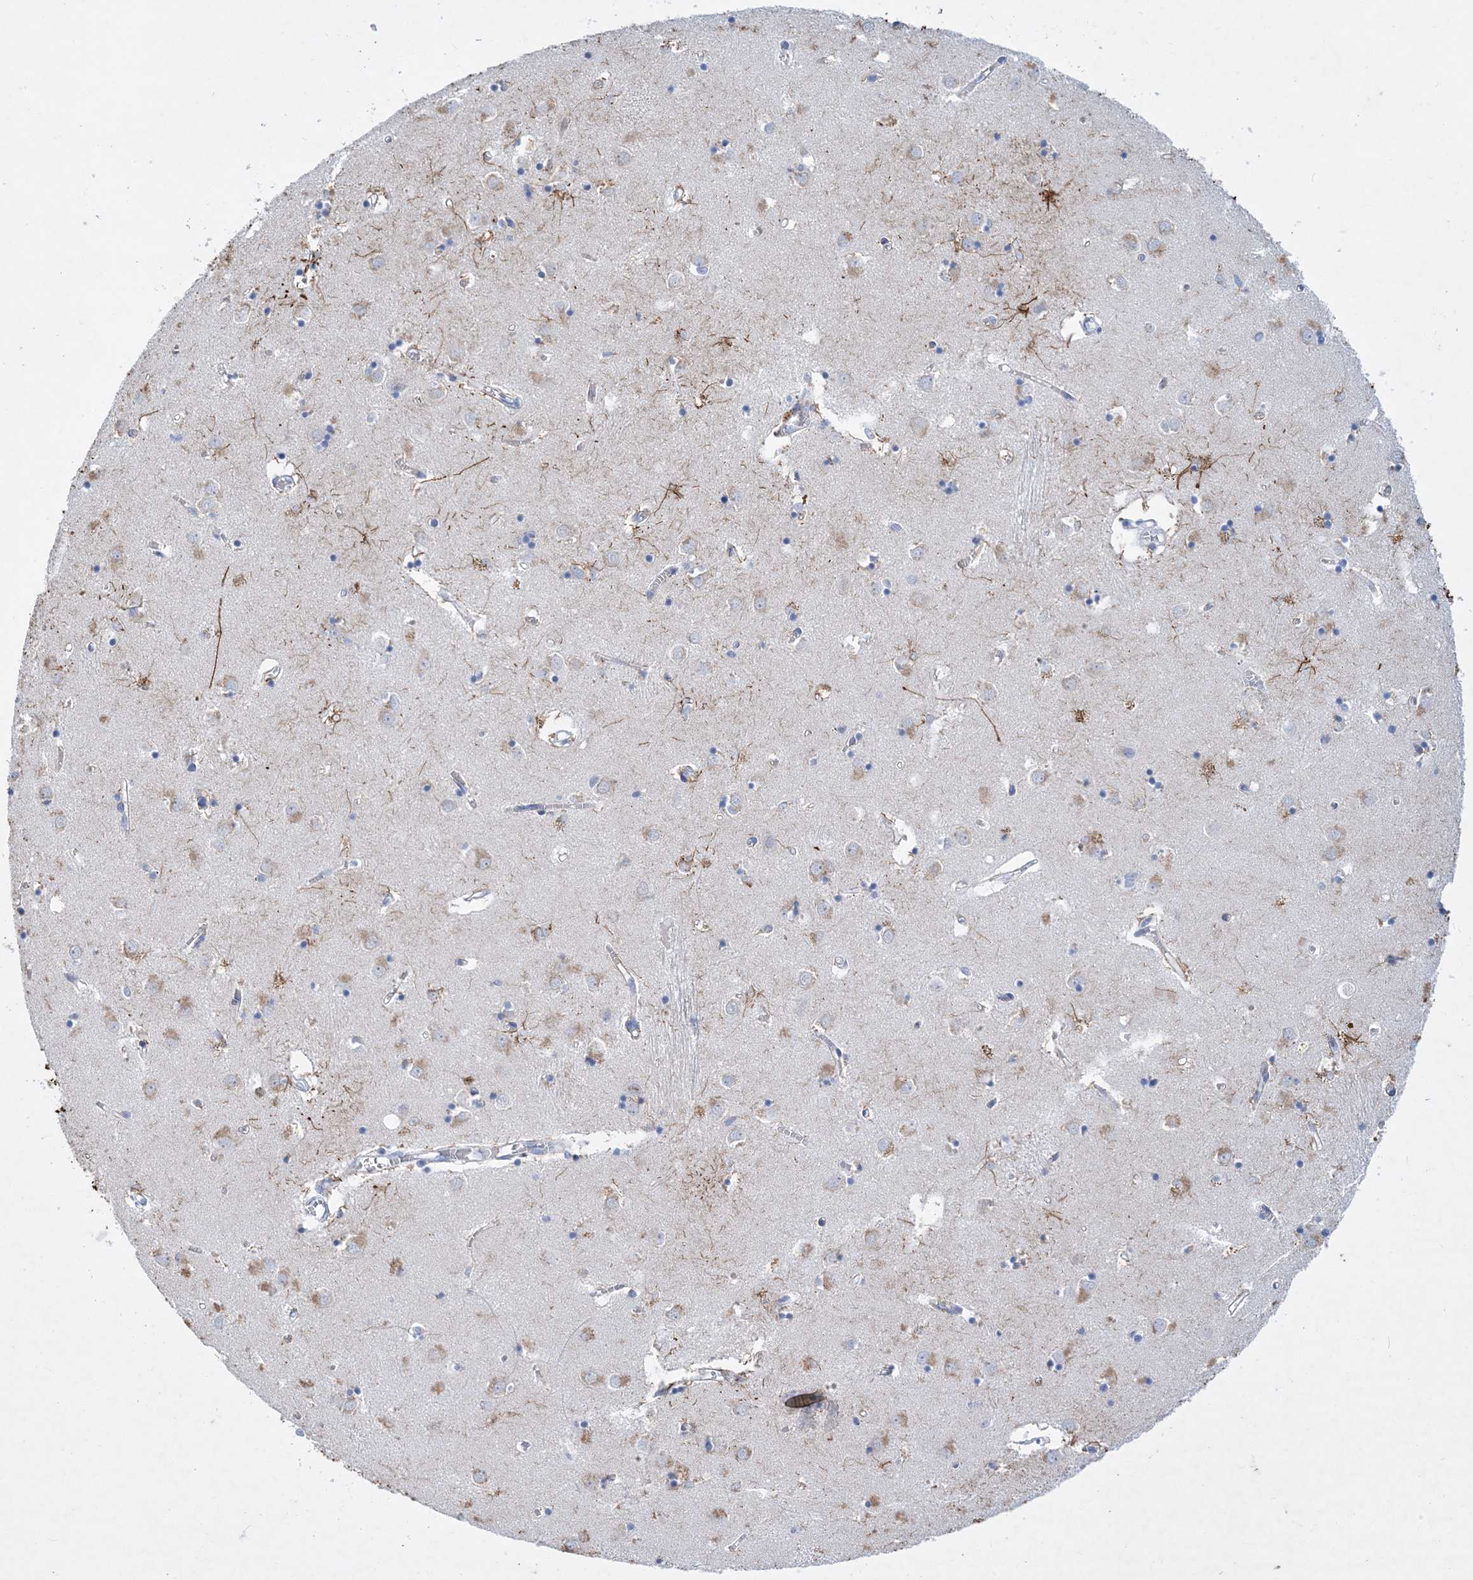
{"staining": {"intensity": "moderate", "quantity": ">75%", "location": "cytoplasmic/membranous"}, "tissue": "caudate", "cell_type": "Glial cells", "image_type": "normal", "snomed": [{"axis": "morphology", "description": "Normal tissue, NOS"}, {"axis": "topography", "description": "Lateral ventricle wall"}], "caption": "The immunohistochemical stain highlights moderate cytoplasmic/membranous expression in glial cells of normal caudate.", "gene": "COPS8", "patient": {"sex": "male", "age": 70}}